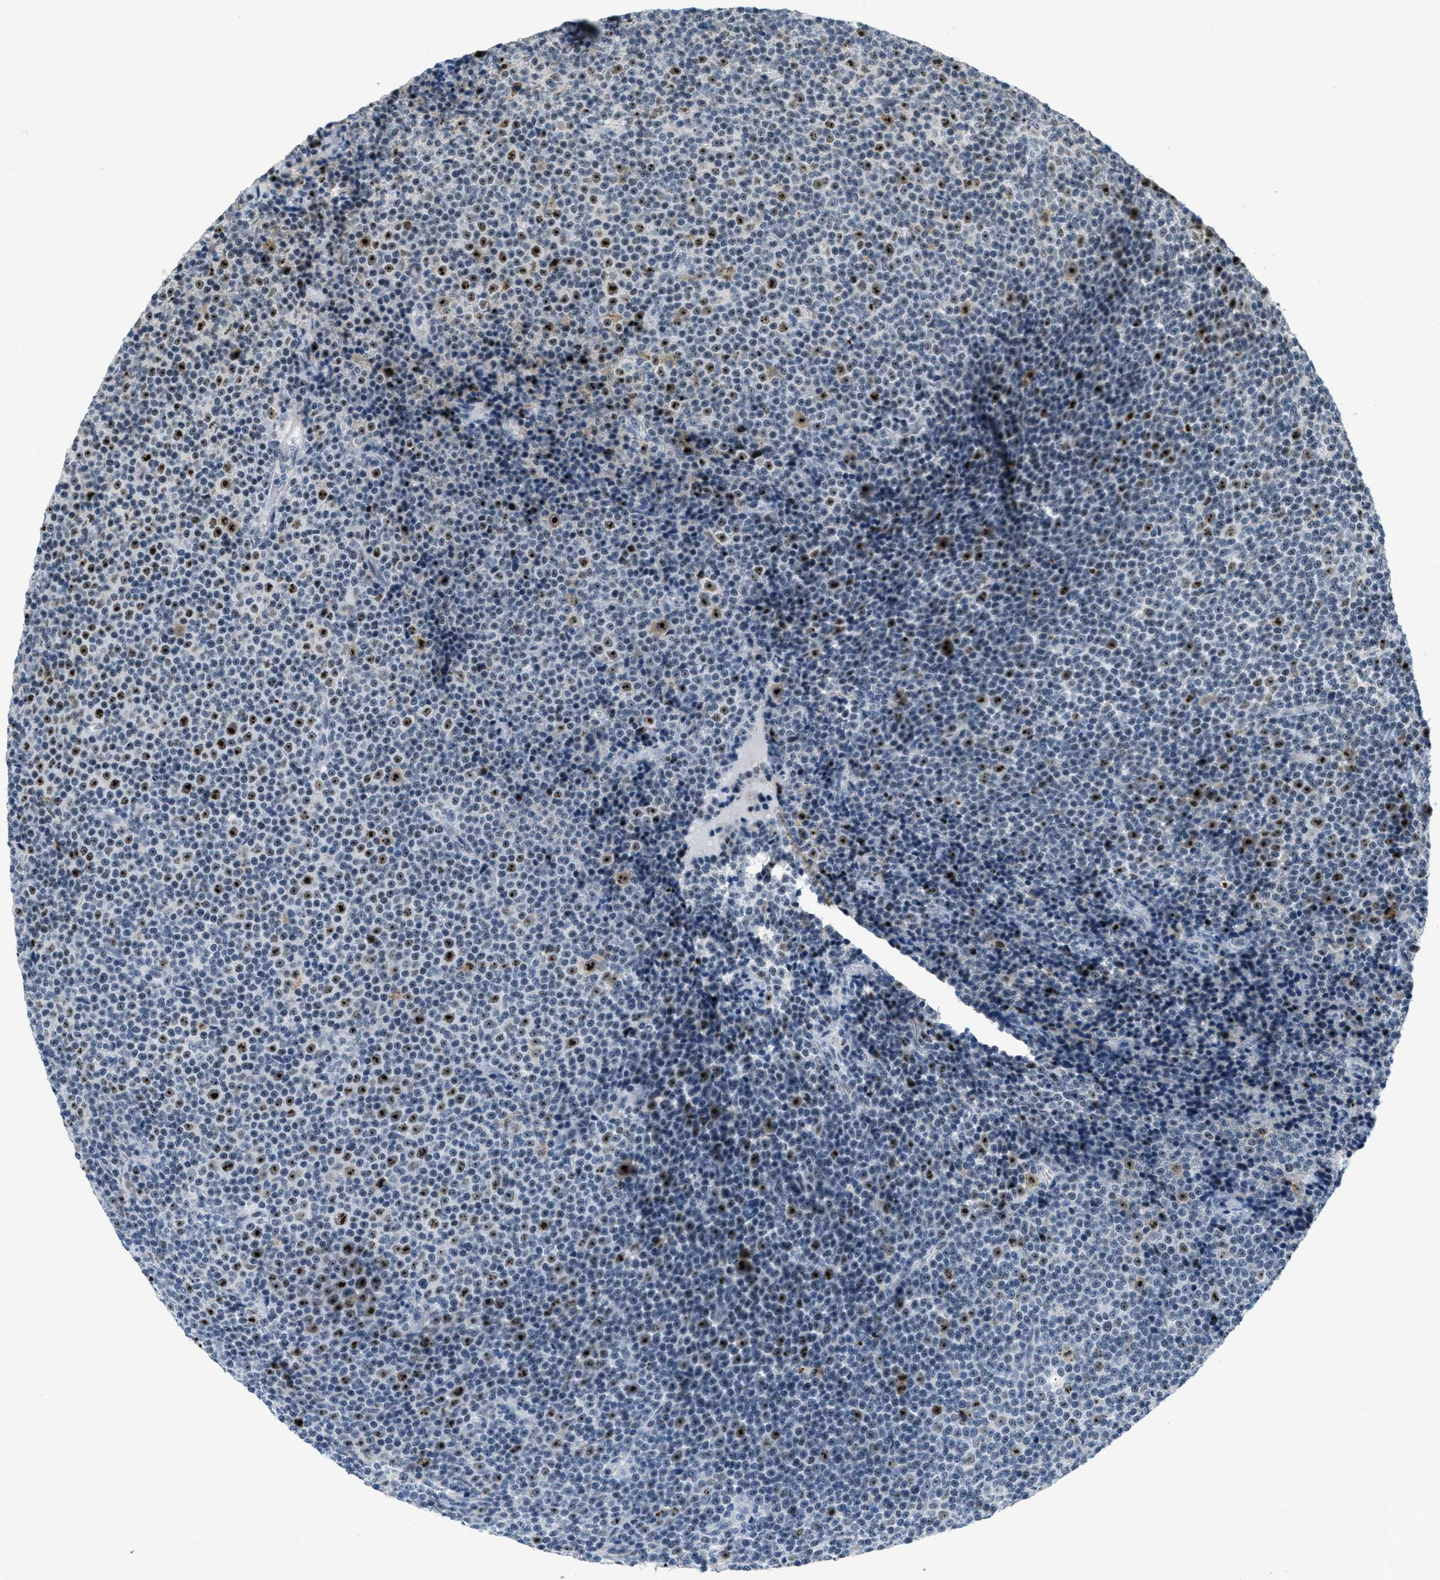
{"staining": {"intensity": "strong", "quantity": "25%-75%", "location": "nuclear"}, "tissue": "lymphoma", "cell_type": "Tumor cells", "image_type": "cancer", "snomed": [{"axis": "morphology", "description": "Malignant lymphoma, non-Hodgkin's type, Low grade"}, {"axis": "topography", "description": "Lymph node"}], "caption": "Immunohistochemistry (IHC) staining of low-grade malignant lymphoma, non-Hodgkin's type, which reveals high levels of strong nuclear staining in about 25%-75% of tumor cells indicating strong nuclear protein expression. The staining was performed using DAB (brown) for protein detection and nuclei were counterstained in hematoxylin (blue).", "gene": "DDX47", "patient": {"sex": "female", "age": 67}}